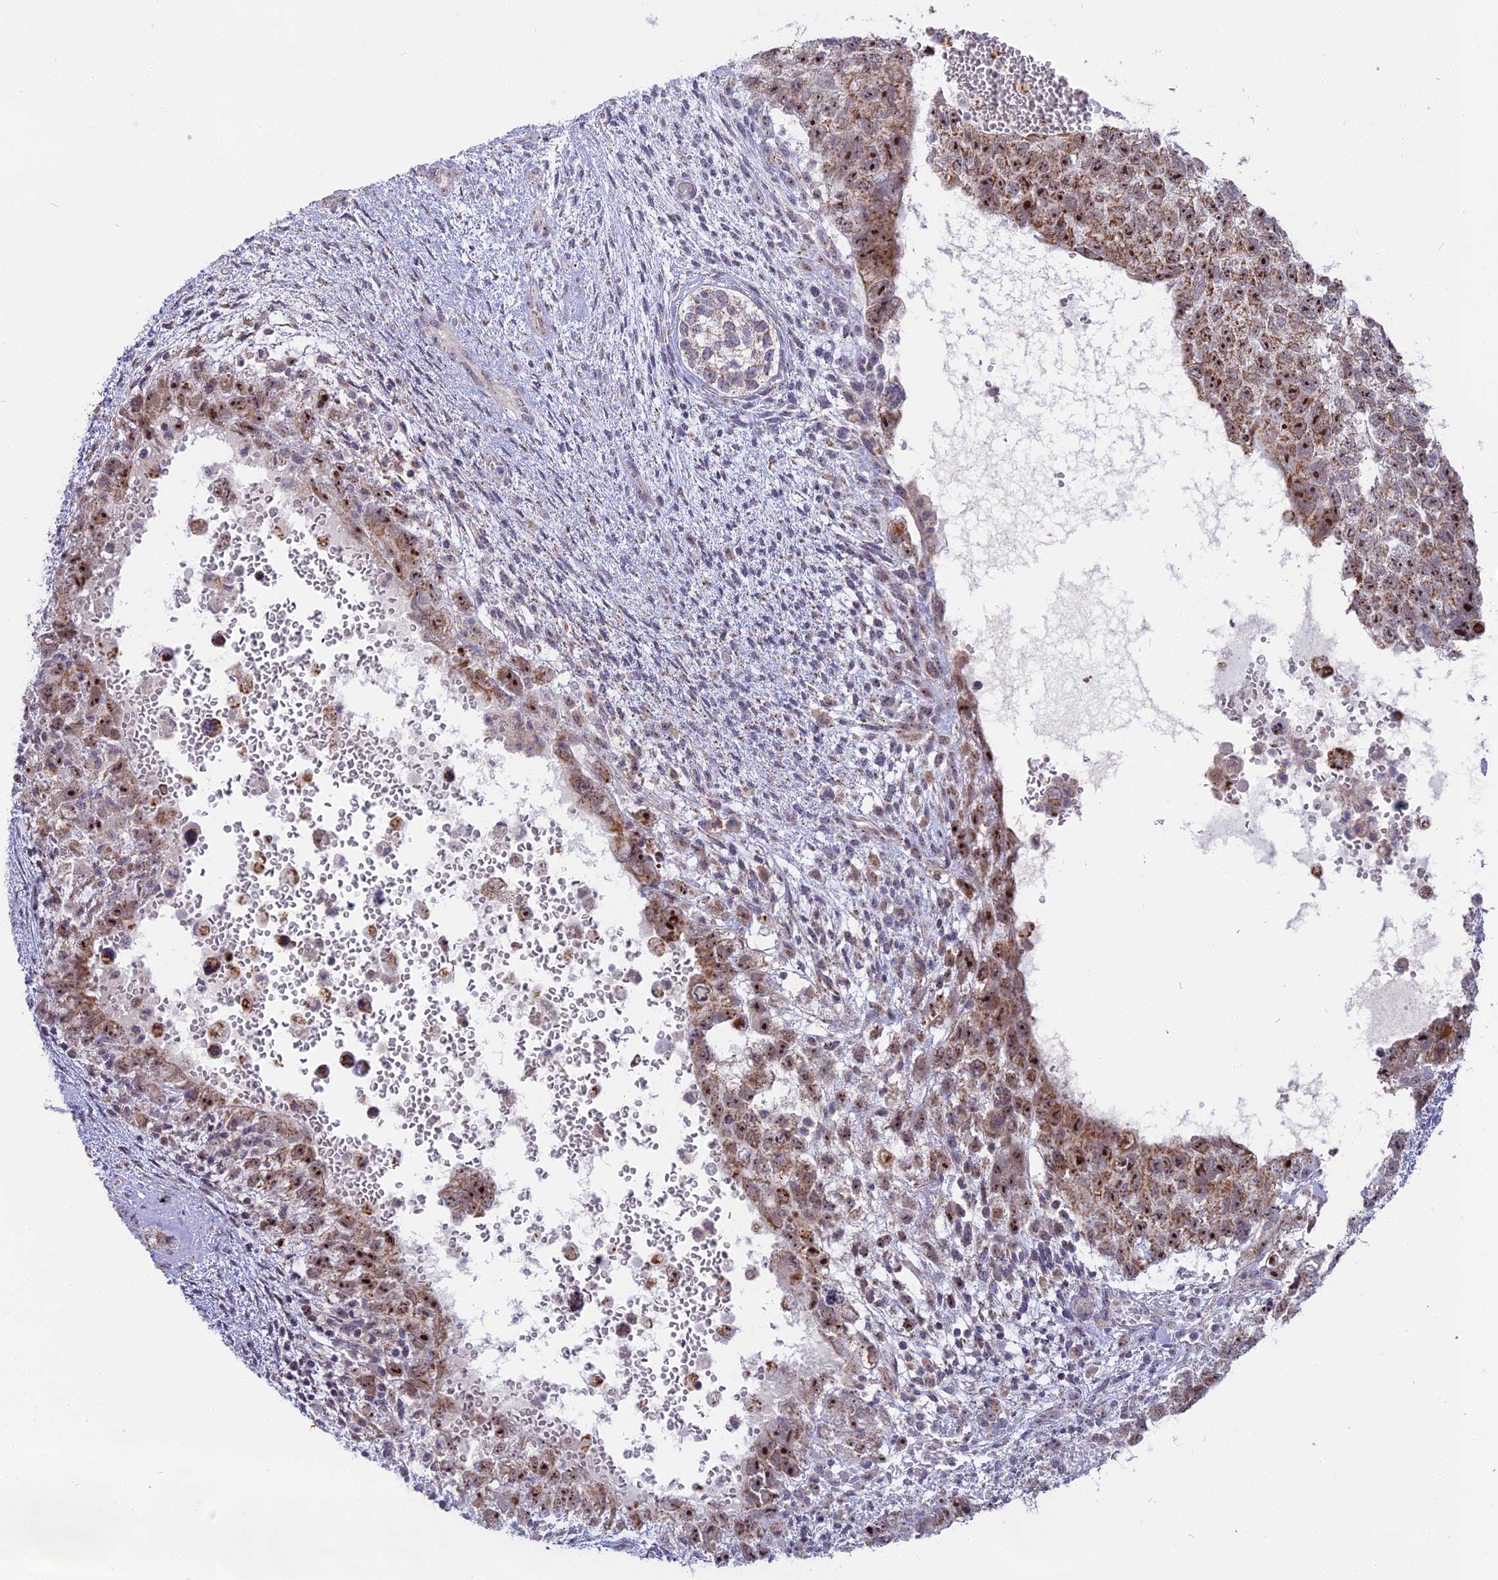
{"staining": {"intensity": "moderate", "quantity": ">75%", "location": "cytoplasmic/membranous,nuclear"}, "tissue": "testis cancer", "cell_type": "Tumor cells", "image_type": "cancer", "snomed": [{"axis": "morphology", "description": "Carcinoma, Embryonal, NOS"}, {"axis": "topography", "description": "Testis"}], "caption": "Immunohistochemistry histopathology image of neoplastic tissue: testis cancer stained using immunohistochemistry (IHC) demonstrates medium levels of moderate protein expression localized specifically in the cytoplasmic/membranous and nuclear of tumor cells, appearing as a cytoplasmic/membranous and nuclear brown color.", "gene": "DTWD1", "patient": {"sex": "male", "age": 26}}